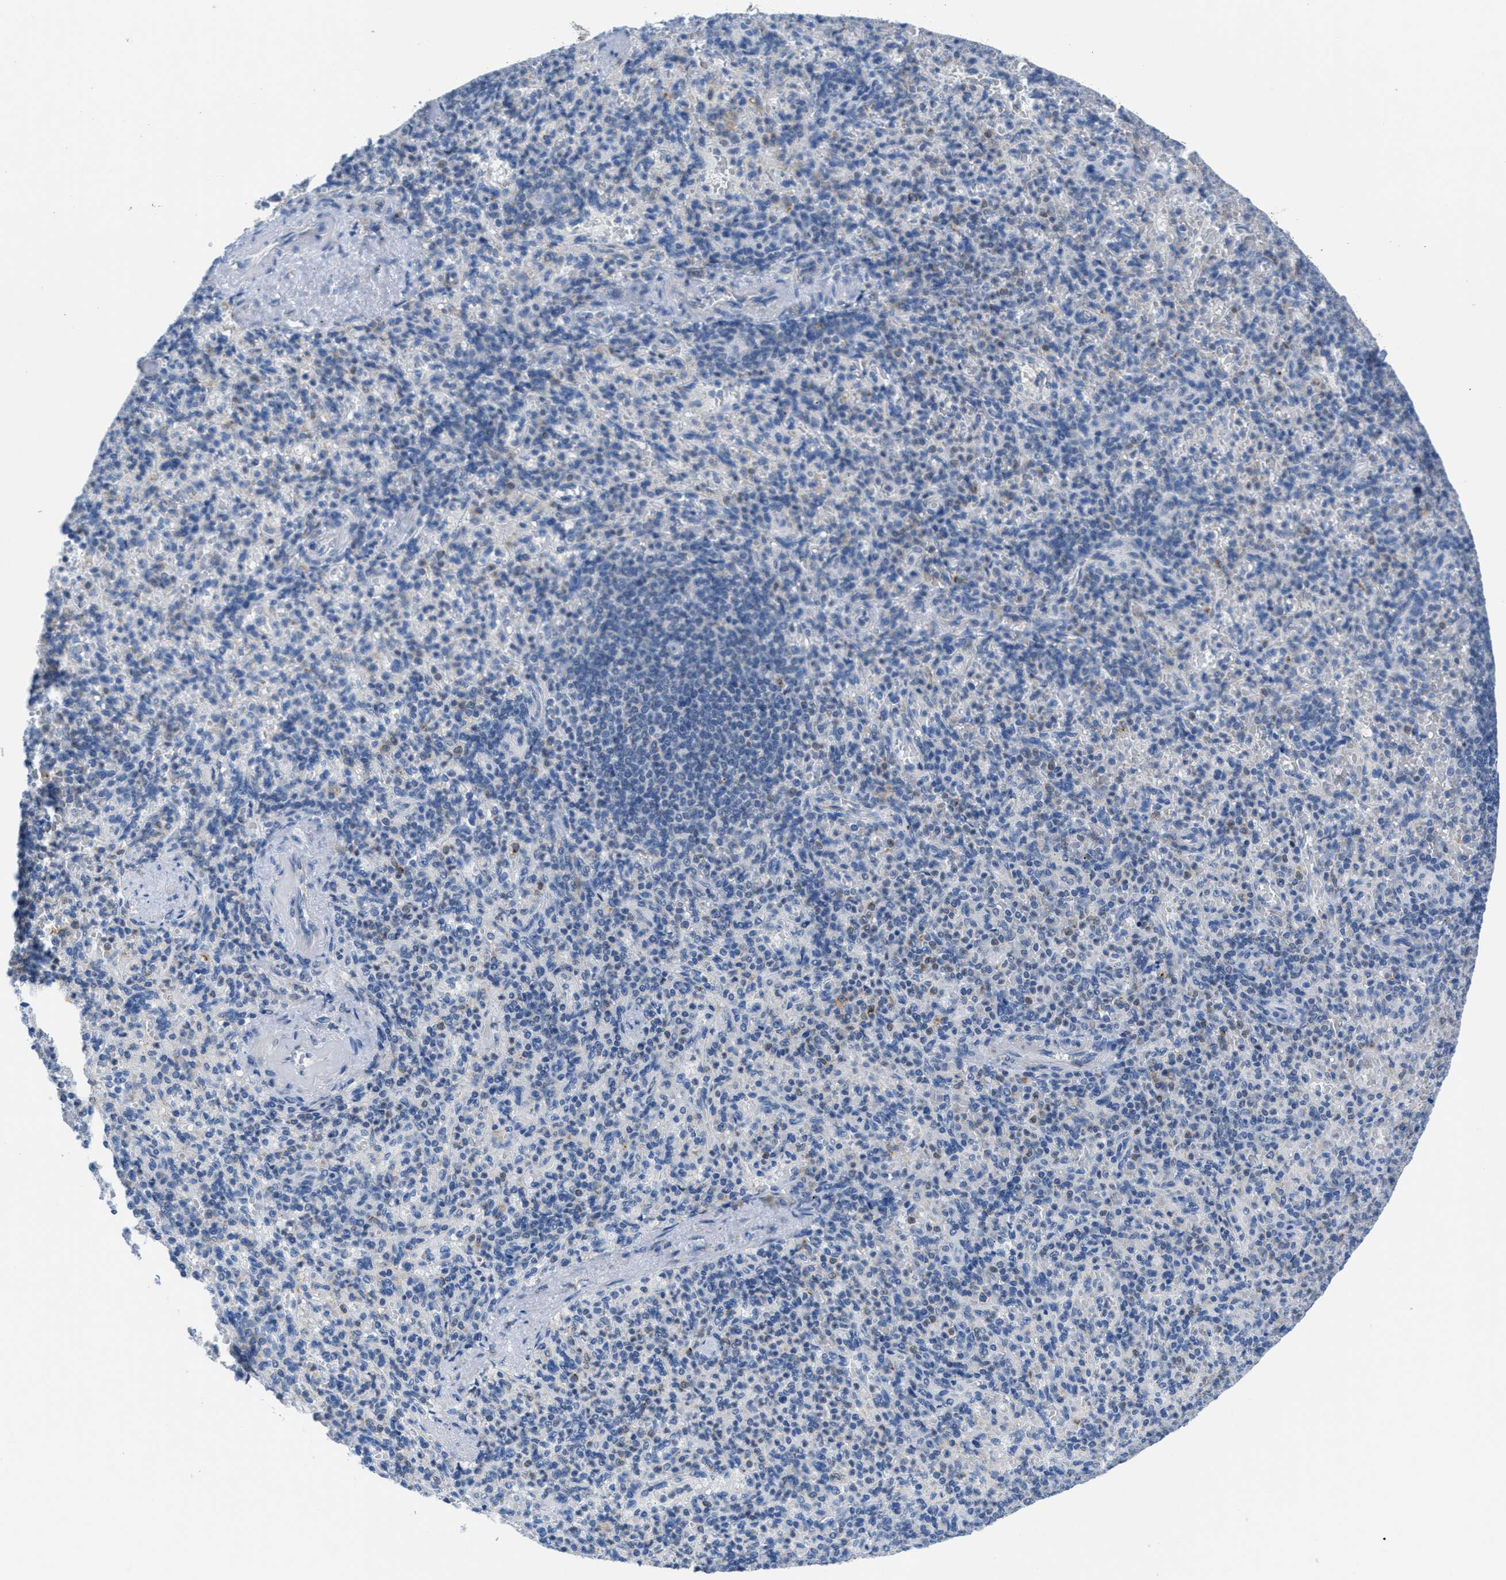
{"staining": {"intensity": "weak", "quantity": "<25%", "location": "nuclear"}, "tissue": "spleen", "cell_type": "Cells in red pulp", "image_type": "normal", "snomed": [{"axis": "morphology", "description": "Normal tissue, NOS"}, {"axis": "topography", "description": "Spleen"}], "caption": "Micrograph shows no protein expression in cells in red pulp of unremarkable spleen. Brightfield microscopy of IHC stained with DAB (brown) and hematoxylin (blue), captured at high magnification.", "gene": "PTDSS1", "patient": {"sex": "female", "age": 74}}